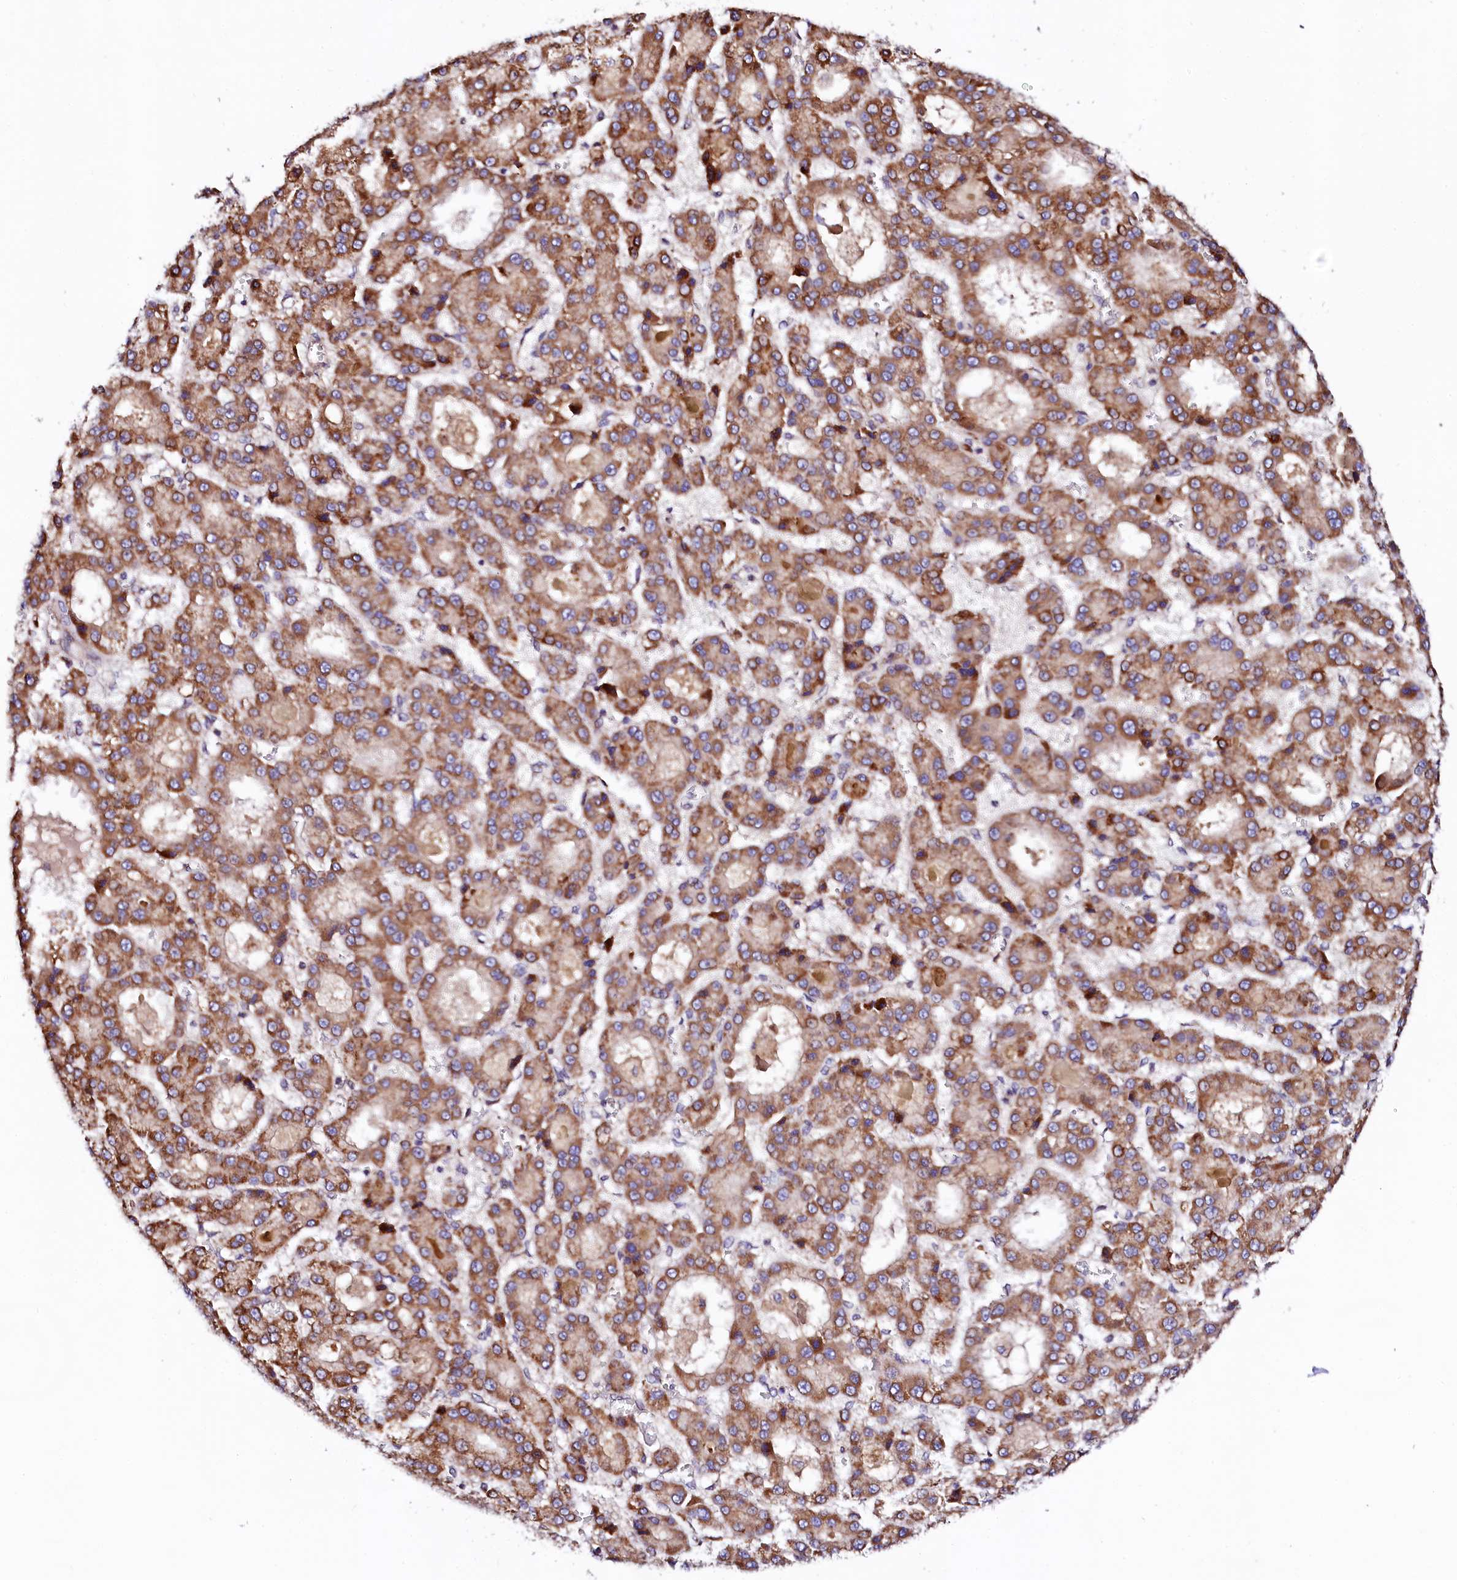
{"staining": {"intensity": "moderate", "quantity": ">75%", "location": "cytoplasmic/membranous"}, "tissue": "liver cancer", "cell_type": "Tumor cells", "image_type": "cancer", "snomed": [{"axis": "morphology", "description": "Carcinoma, Hepatocellular, NOS"}, {"axis": "topography", "description": "Liver"}], "caption": "DAB (3,3'-diaminobenzidine) immunohistochemical staining of human liver cancer (hepatocellular carcinoma) displays moderate cytoplasmic/membranous protein positivity in approximately >75% of tumor cells.", "gene": "UBE3C", "patient": {"sex": "male", "age": 70}}